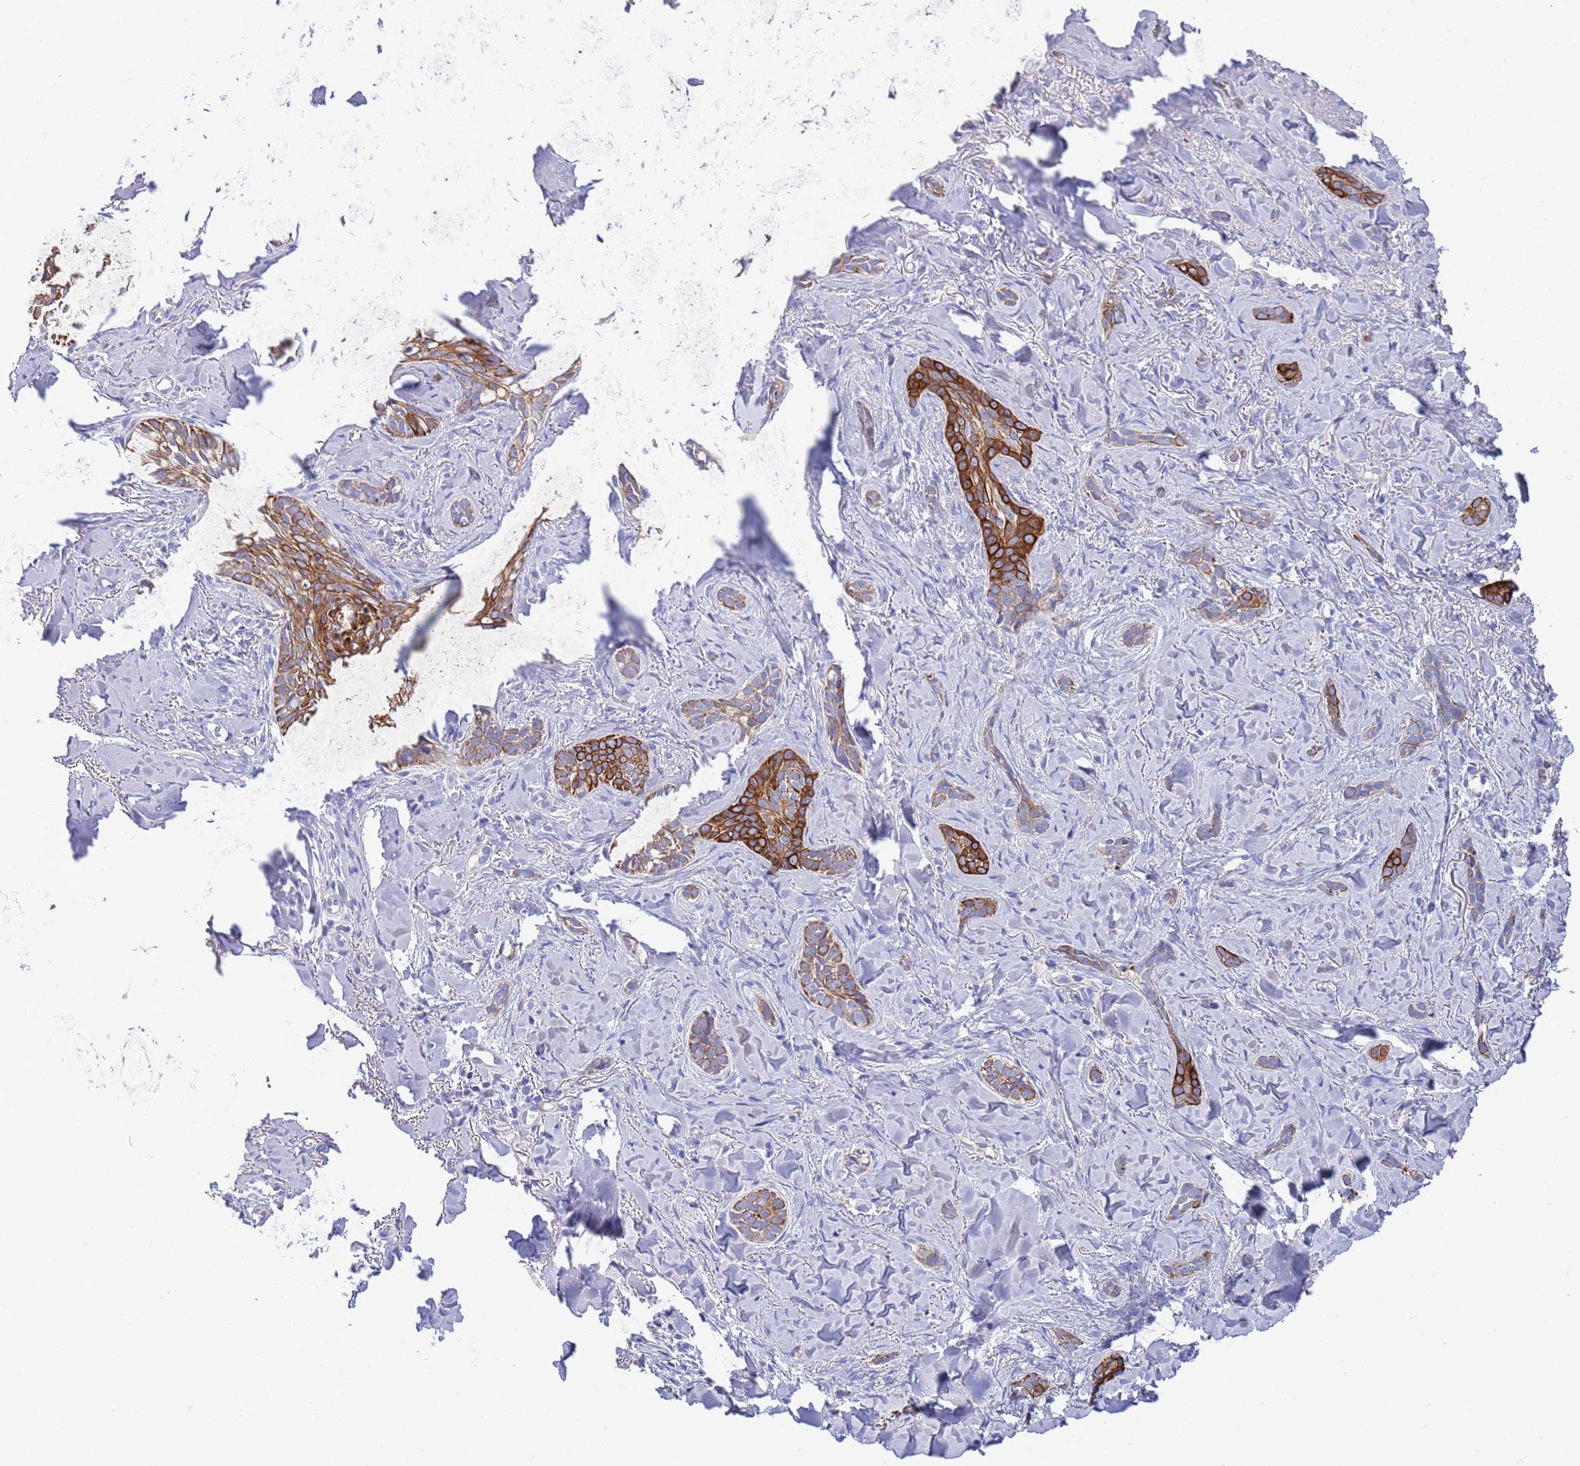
{"staining": {"intensity": "strong", "quantity": ">75%", "location": "cytoplasmic/membranous"}, "tissue": "skin cancer", "cell_type": "Tumor cells", "image_type": "cancer", "snomed": [{"axis": "morphology", "description": "Basal cell carcinoma"}, {"axis": "topography", "description": "Skin"}], "caption": "Immunohistochemical staining of human basal cell carcinoma (skin) shows high levels of strong cytoplasmic/membranous expression in approximately >75% of tumor cells. The staining was performed using DAB (3,3'-diaminobenzidine) to visualize the protein expression in brown, while the nuclei were stained in blue with hematoxylin (Magnification: 20x).", "gene": "EMC8", "patient": {"sex": "female", "age": 55}}